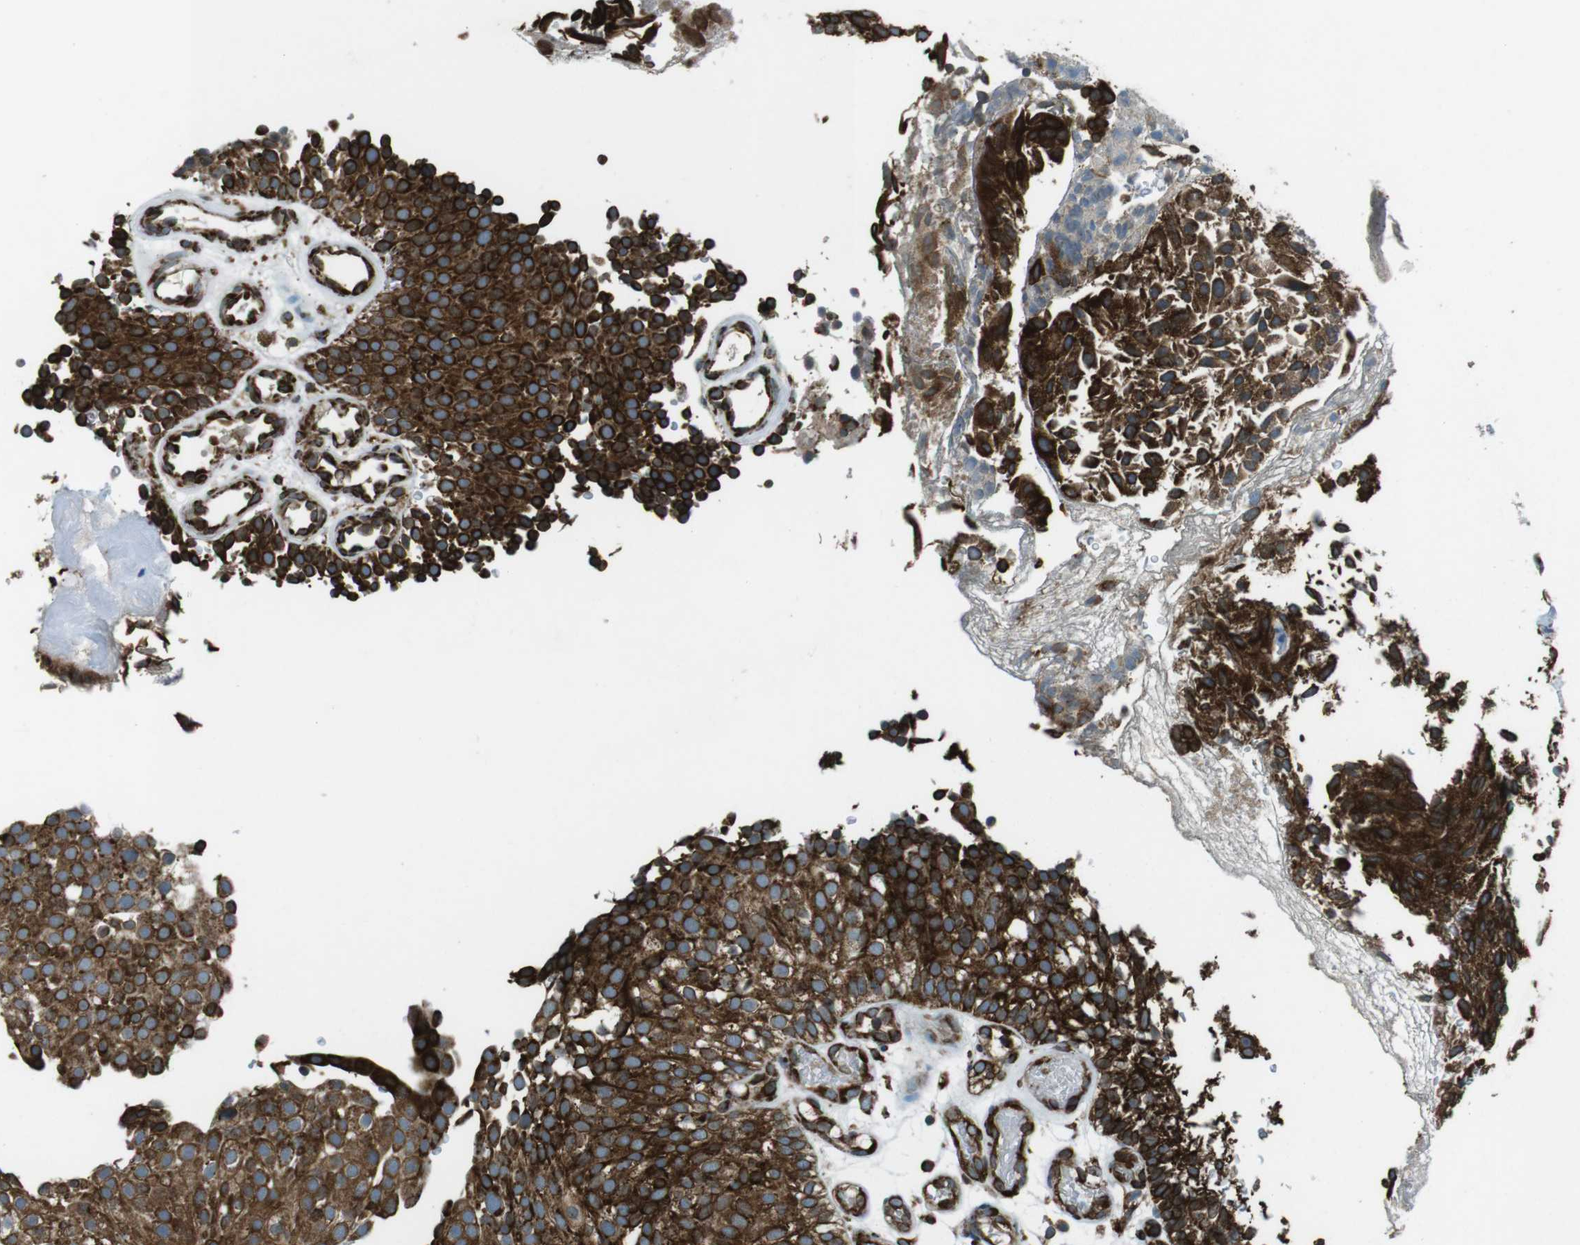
{"staining": {"intensity": "strong", "quantity": ">75%", "location": "cytoplasmic/membranous"}, "tissue": "urothelial cancer", "cell_type": "Tumor cells", "image_type": "cancer", "snomed": [{"axis": "morphology", "description": "Urothelial carcinoma, Low grade"}, {"axis": "topography", "description": "Urinary bladder"}], "caption": "Immunohistochemical staining of human urothelial cancer reveals high levels of strong cytoplasmic/membranous protein expression in approximately >75% of tumor cells.", "gene": "KTN1", "patient": {"sex": "male", "age": 78}}